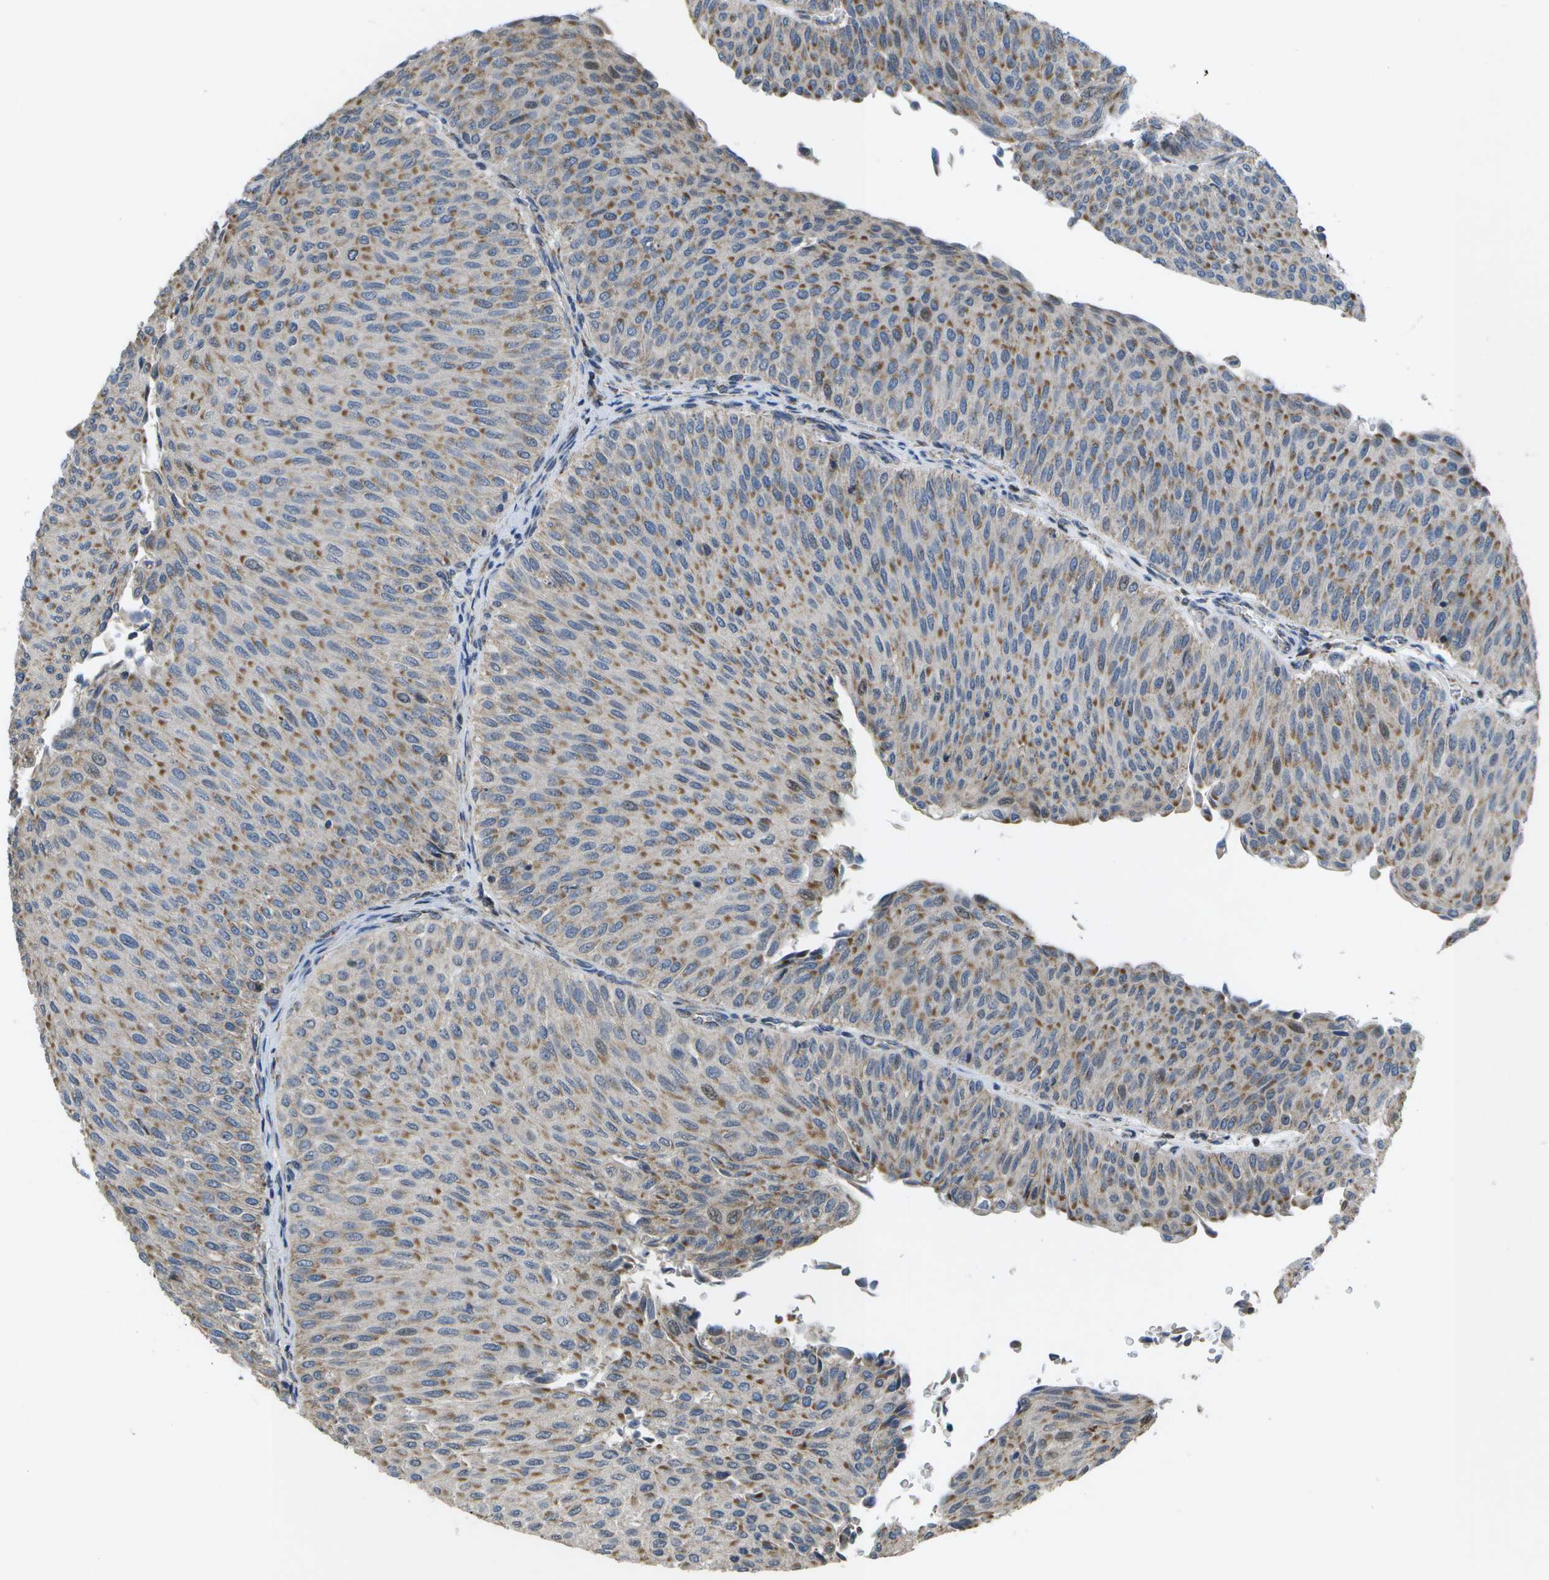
{"staining": {"intensity": "moderate", "quantity": ">75%", "location": "cytoplasmic/membranous"}, "tissue": "urothelial cancer", "cell_type": "Tumor cells", "image_type": "cancer", "snomed": [{"axis": "morphology", "description": "Urothelial carcinoma, Low grade"}, {"axis": "topography", "description": "Urinary bladder"}], "caption": "Urothelial carcinoma (low-grade) stained with a brown dye displays moderate cytoplasmic/membranous positive expression in about >75% of tumor cells.", "gene": "HADHA", "patient": {"sex": "male", "age": 78}}